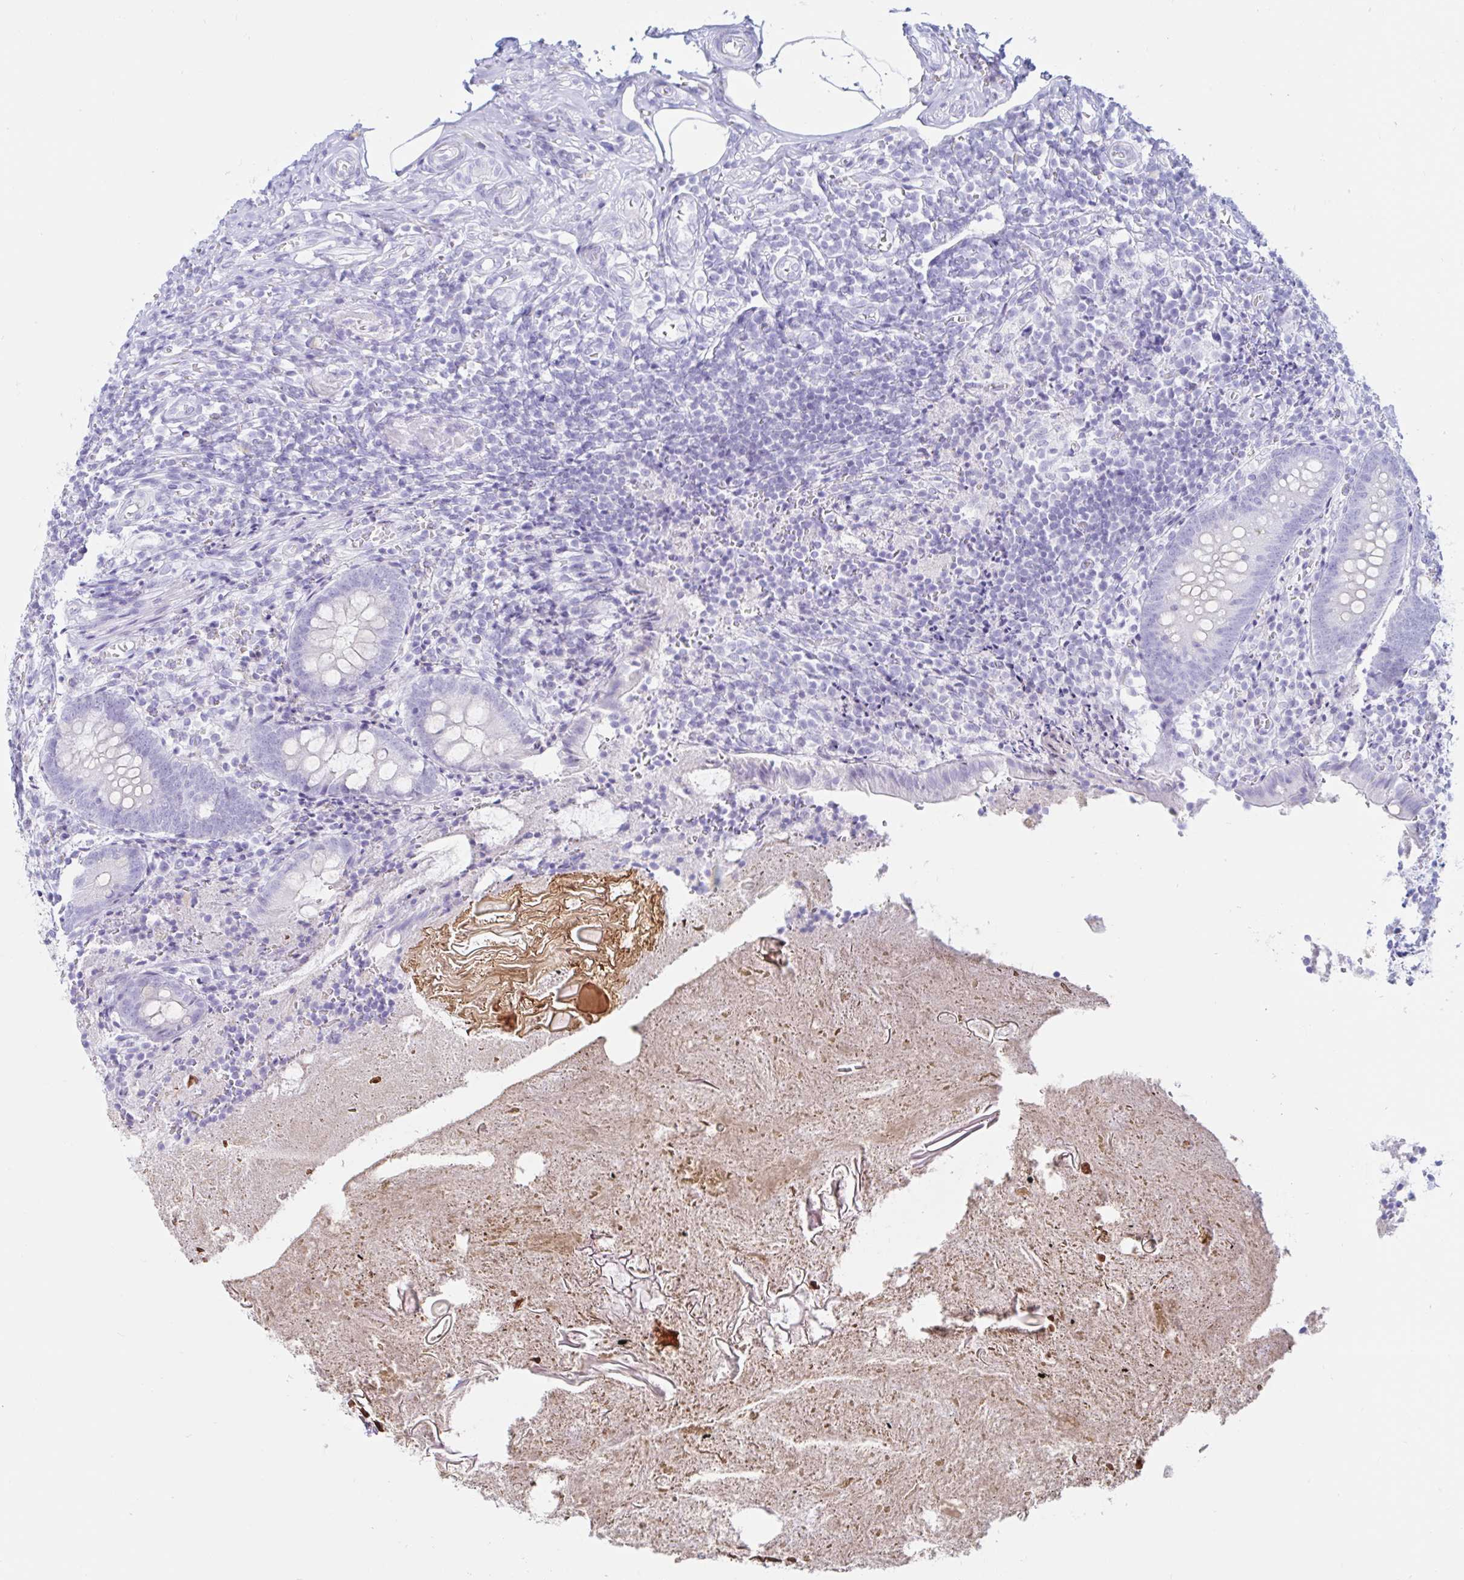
{"staining": {"intensity": "negative", "quantity": "none", "location": "none"}, "tissue": "appendix", "cell_type": "Glandular cells", "image_type": "normal", "snomed": [{"axis": "morphology", "description": "Normal tissue, NOS"}, {"axis": "topography", "description": "Appendix"}], "caption": "A high-resolution histopathology image shows IHC staining of normal appendix, which shows no significant expression in glandular cells. The staining was performed using DAB (3,3'-diaminobenzidine) to visualize the protein expression in brown, while the nuclei were stained in blue with hematoxylin (Magnification: 20x).", "gene": "BEST1", "patient": {"sex": "female", "age": 17}}